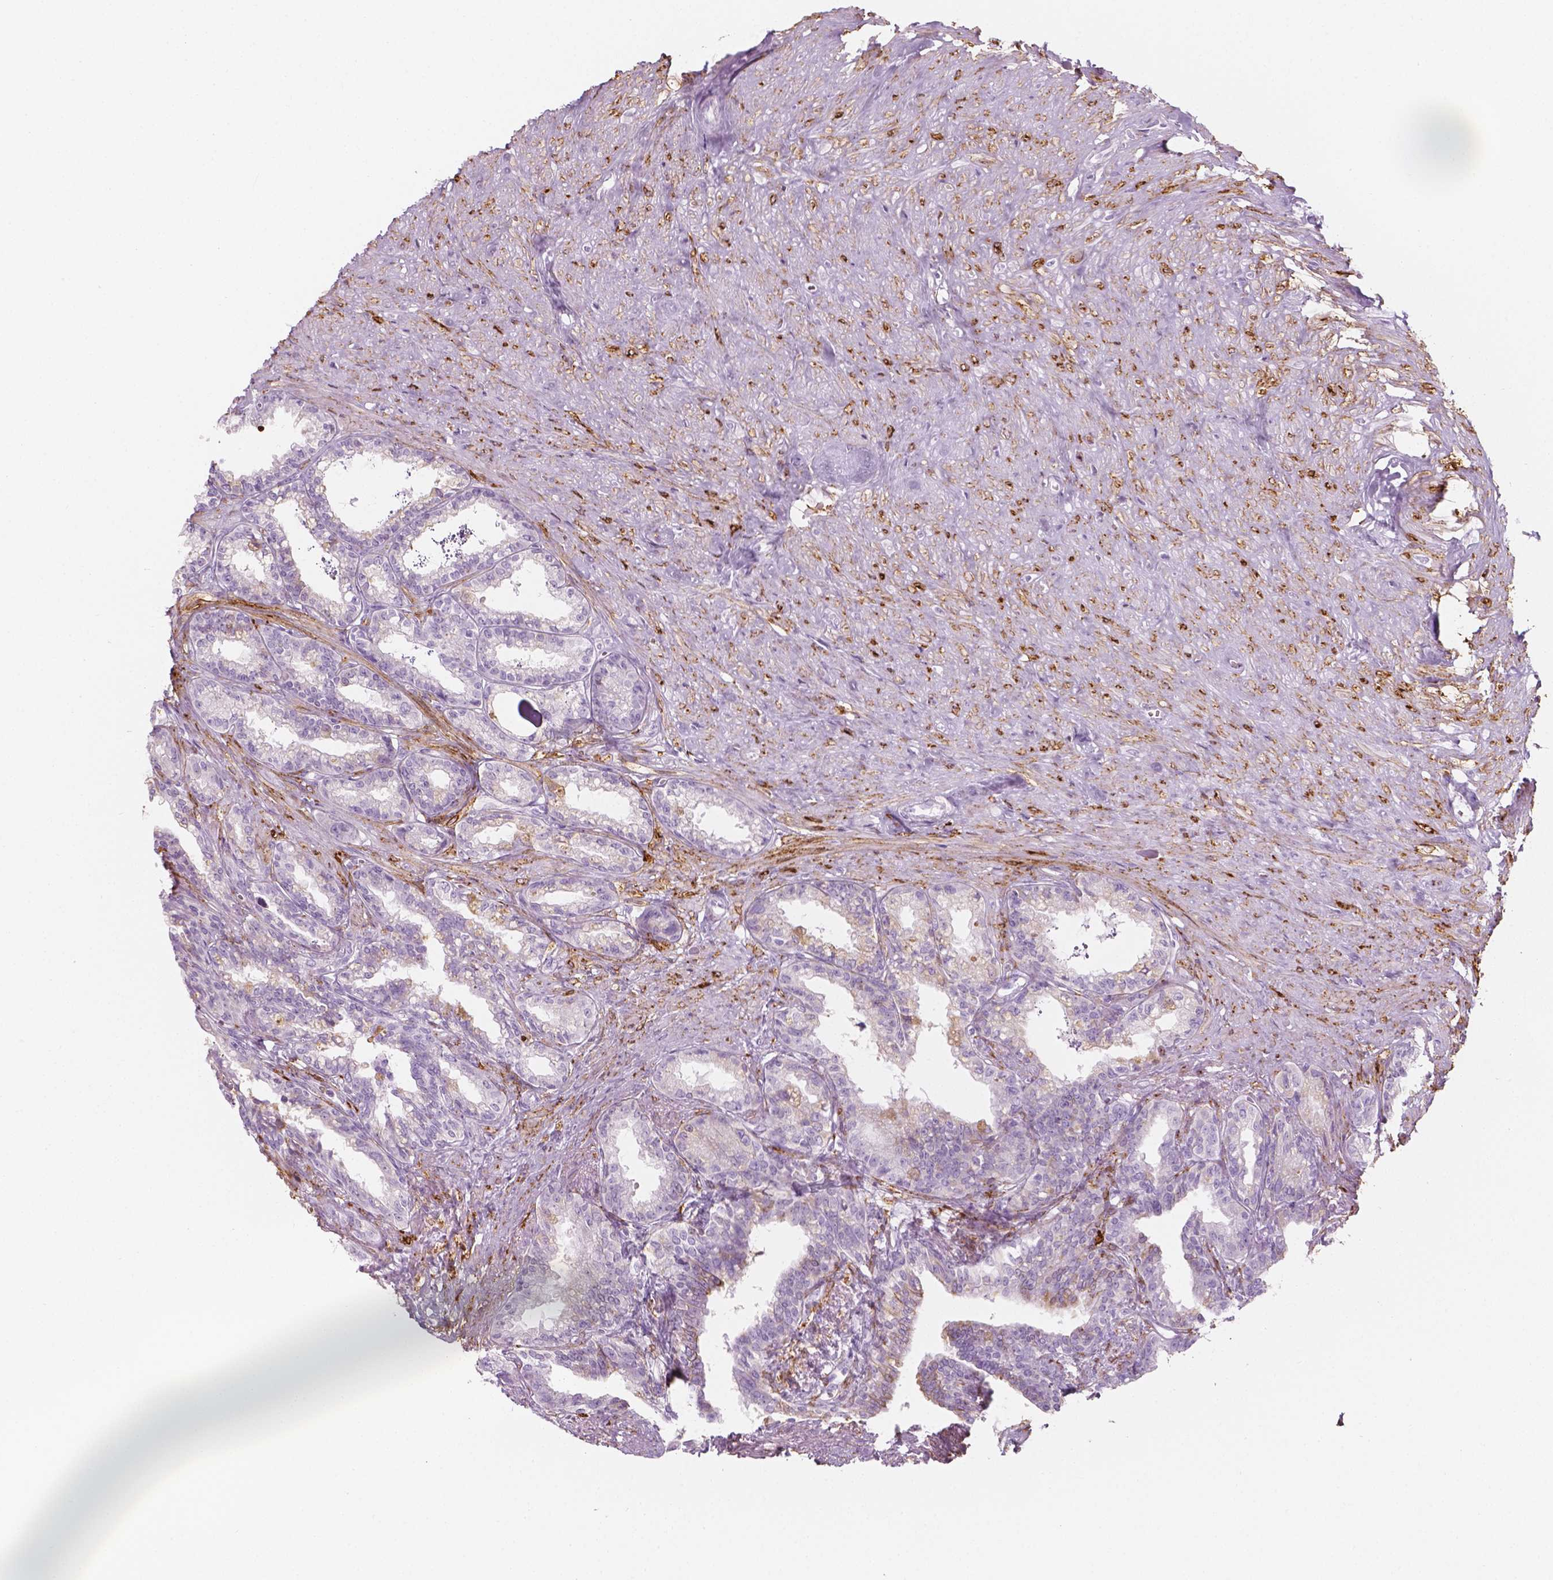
{"staining": {"intensity": "negative", "quantity": "none", "location": "none"}, "tissue": "seminal vesicle", "cell_type": "Glandular cells", "image_type": "normal", "snomed": [{"axis": "morphology", "description": "Normal tissue, NOS"}, {"axis": "morphology", "description": "Urothelial carcinoma, NOS"}, {"axis": "topography", "description": "Urinary bladder"}, {"axis": "topography", "description": "Seminal veicle"}], "caption": "The image demonstrates no staining of glandular cells in normal seminal vesicle. (DAB immunohistochemistry (IHC), high magnification).", "gene": "CES1", "patient": {"sex": "male", "age": 76}}